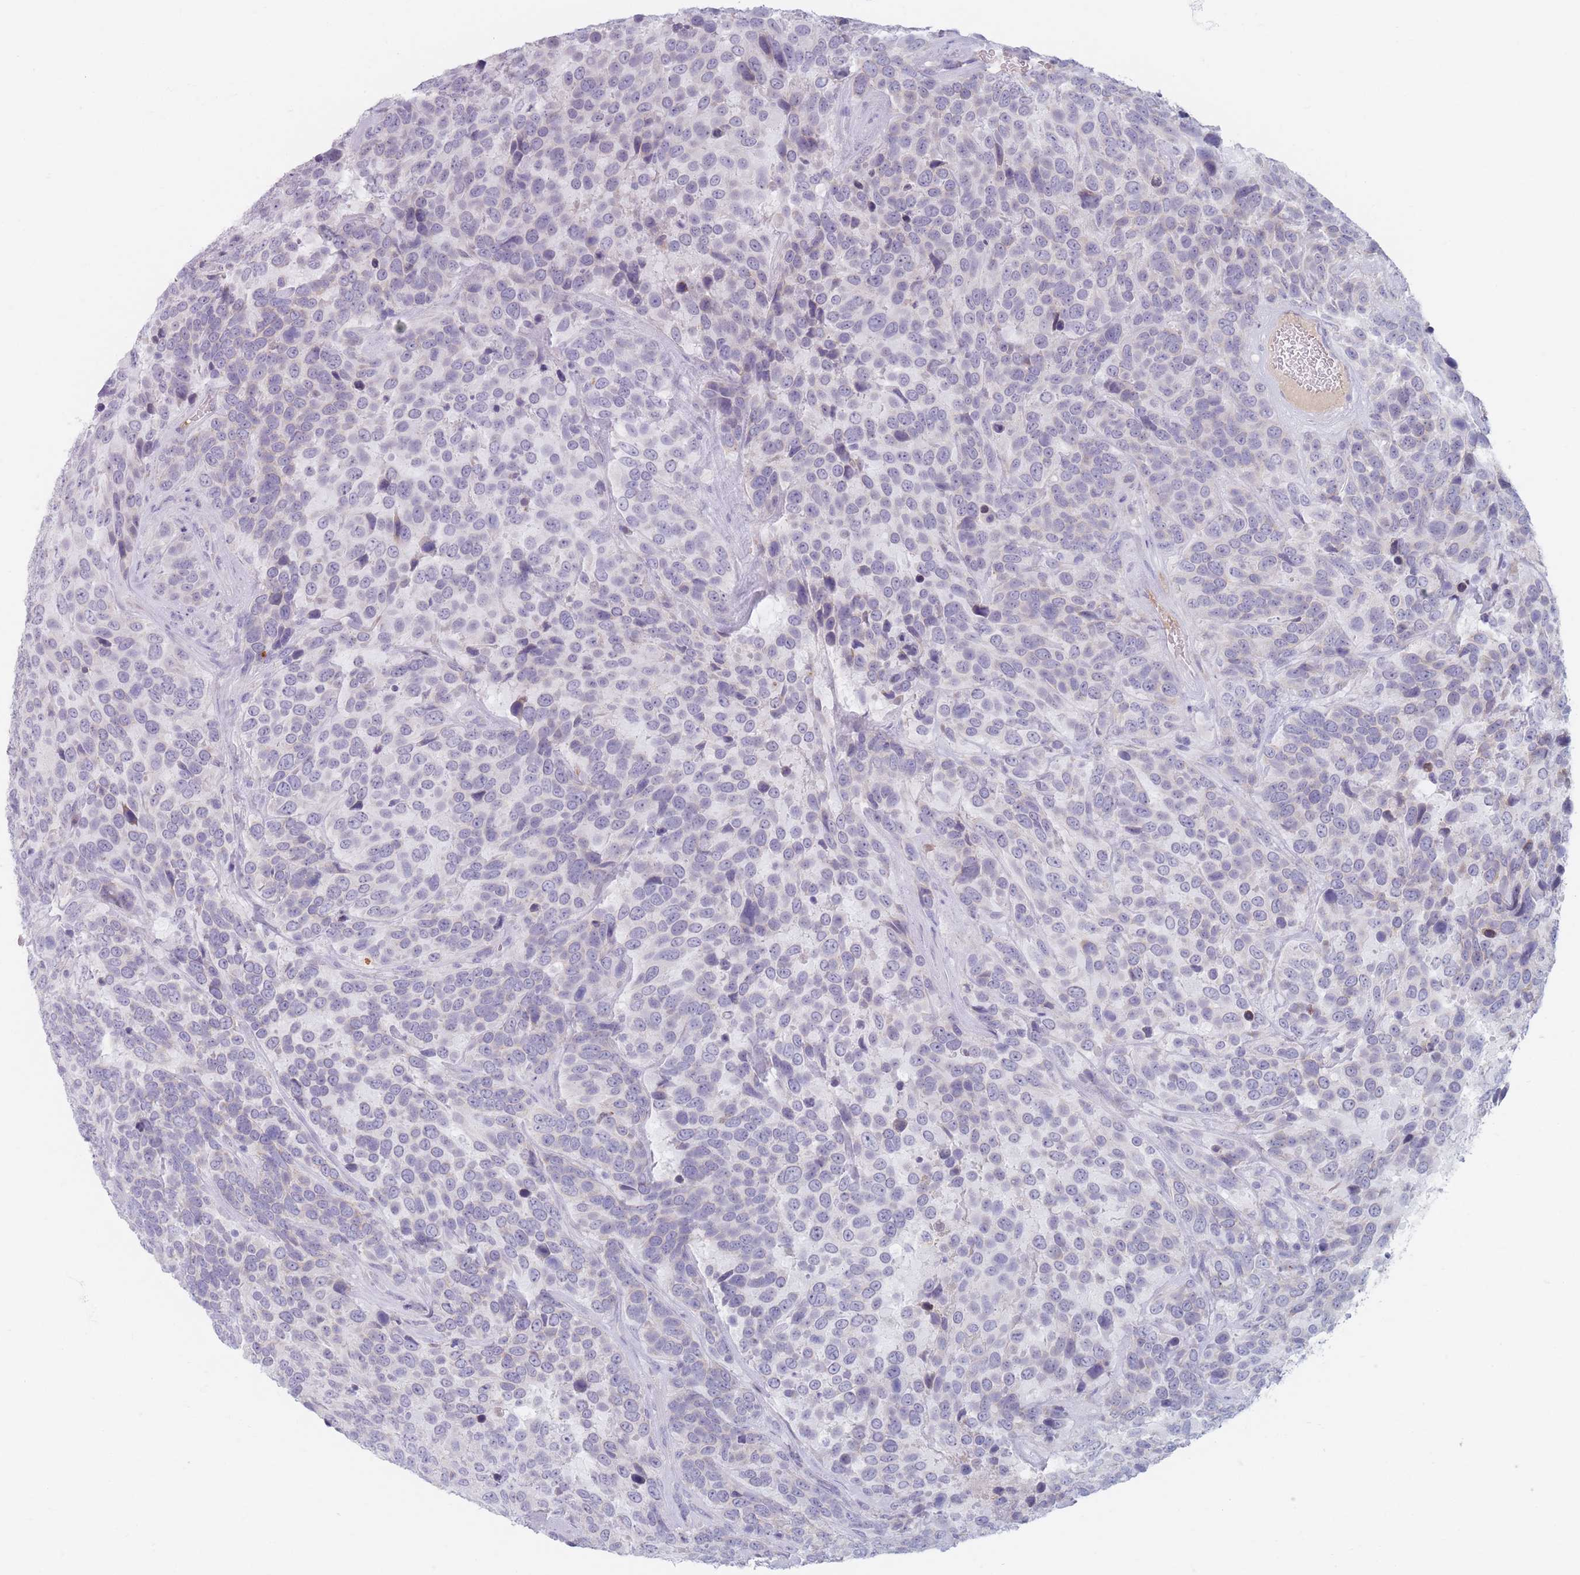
{"staining": {"intensity": "negative", "quantity": "none", "location": "none"}, "tissue": "urothelial cancer", "cell_type": "Tumor cells", "image_type": "cancer", "snomed": [{"axis": "morphology", "description": "Urothelial carcinoma, High grade"}, {"axis": "topography", "description": "Urinary bladder"}], "caption": "Immunohistochemistry (IHC) of human urothelial cancer demonstrates no expression in tumor cells. (IHC, brightfield microscopy, high magnification).", "gene": "PIGM", "patient": {"sex": "female", "age": 70}}